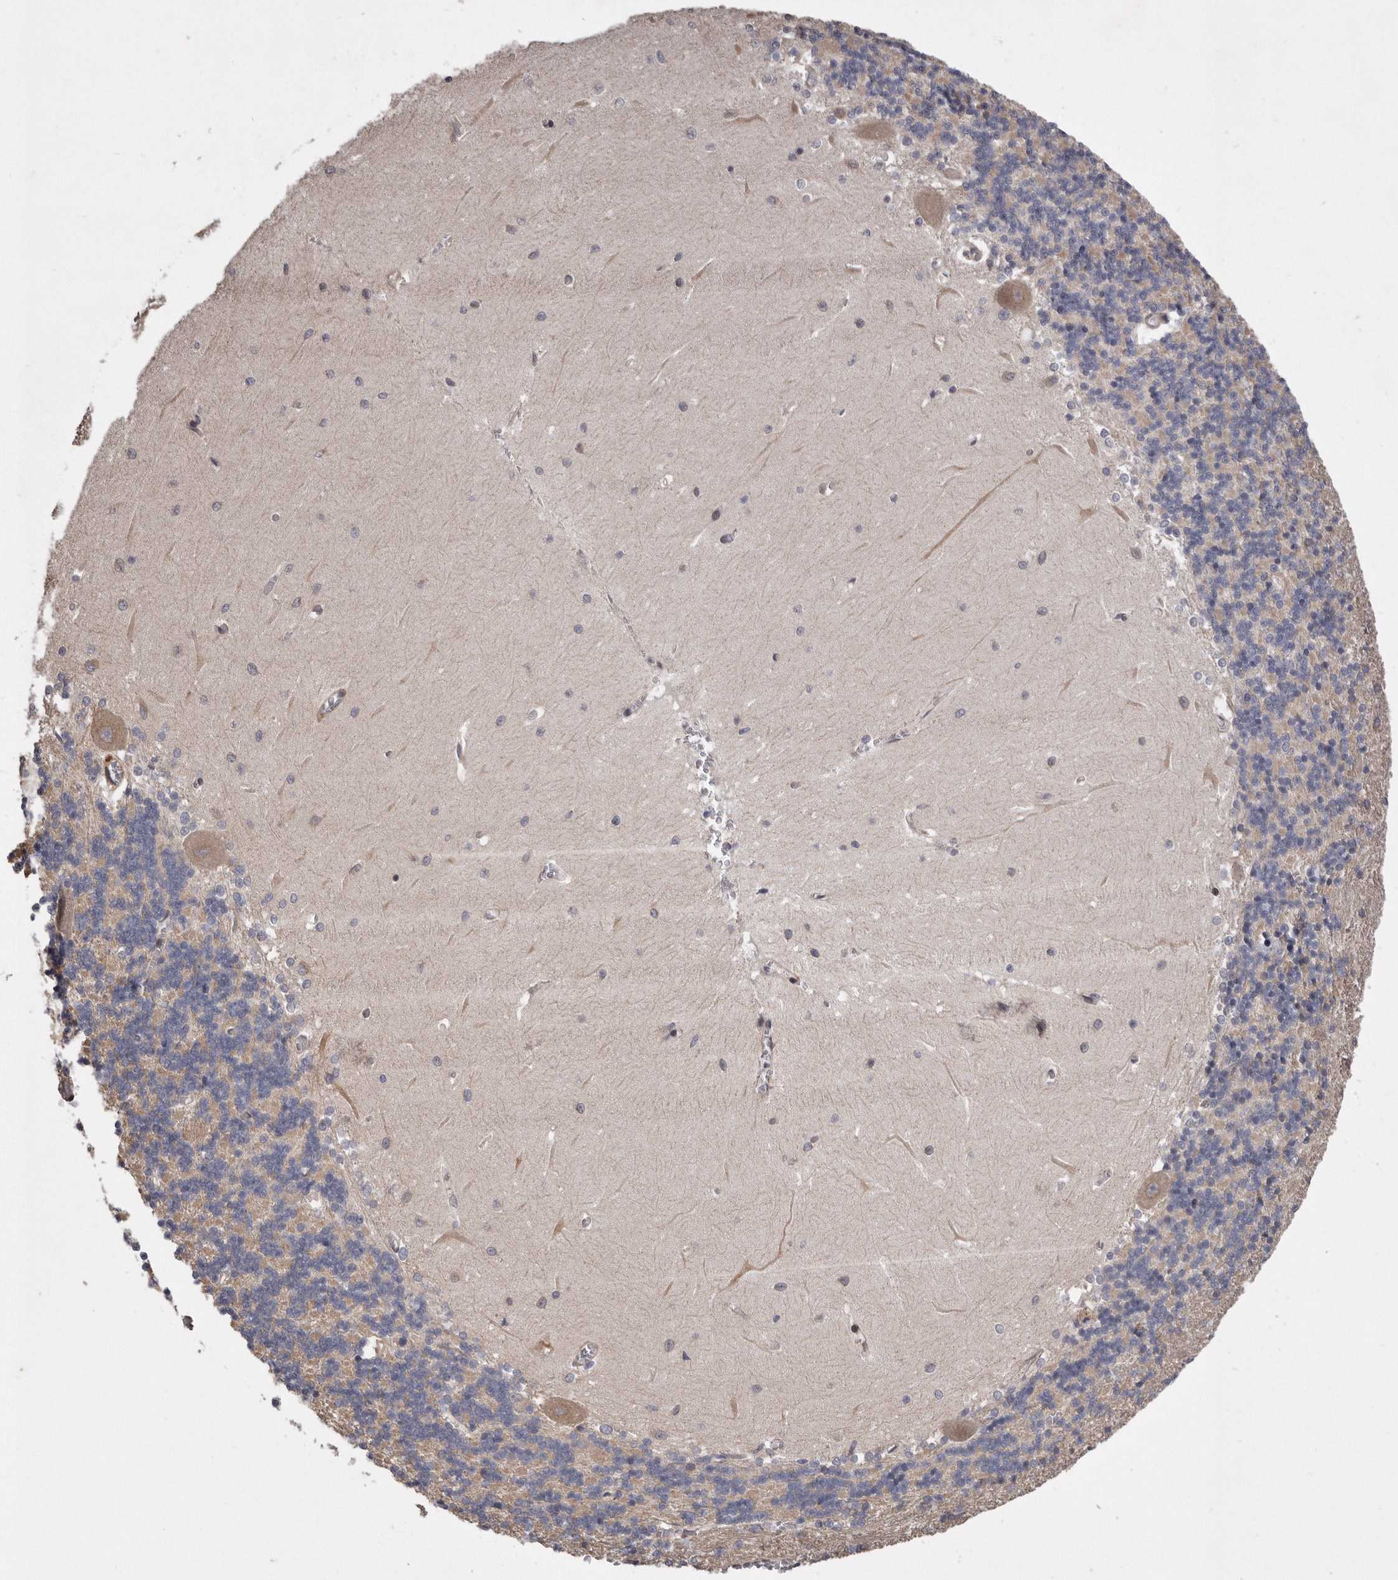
{"staining": {"intensity": "weak", "quantity": "<25%", "location": "cytoplasmic/membranous"}, "tissue": "cerebellum", "cell_type": "Cells in granular layer", "image_type": "normal", "snomed": [{"axis": "morphology", "description": "Normal tissue, NOS"}, {"axis": "topography", "description": "Cerebellum"}], "caption": "Immunohistochemical staining of benign human cerebellum demonstrates no significant staining in cells in granular layer.", "gene": "ARMCX1", "patient": {"sex": "male", "age": 37}}